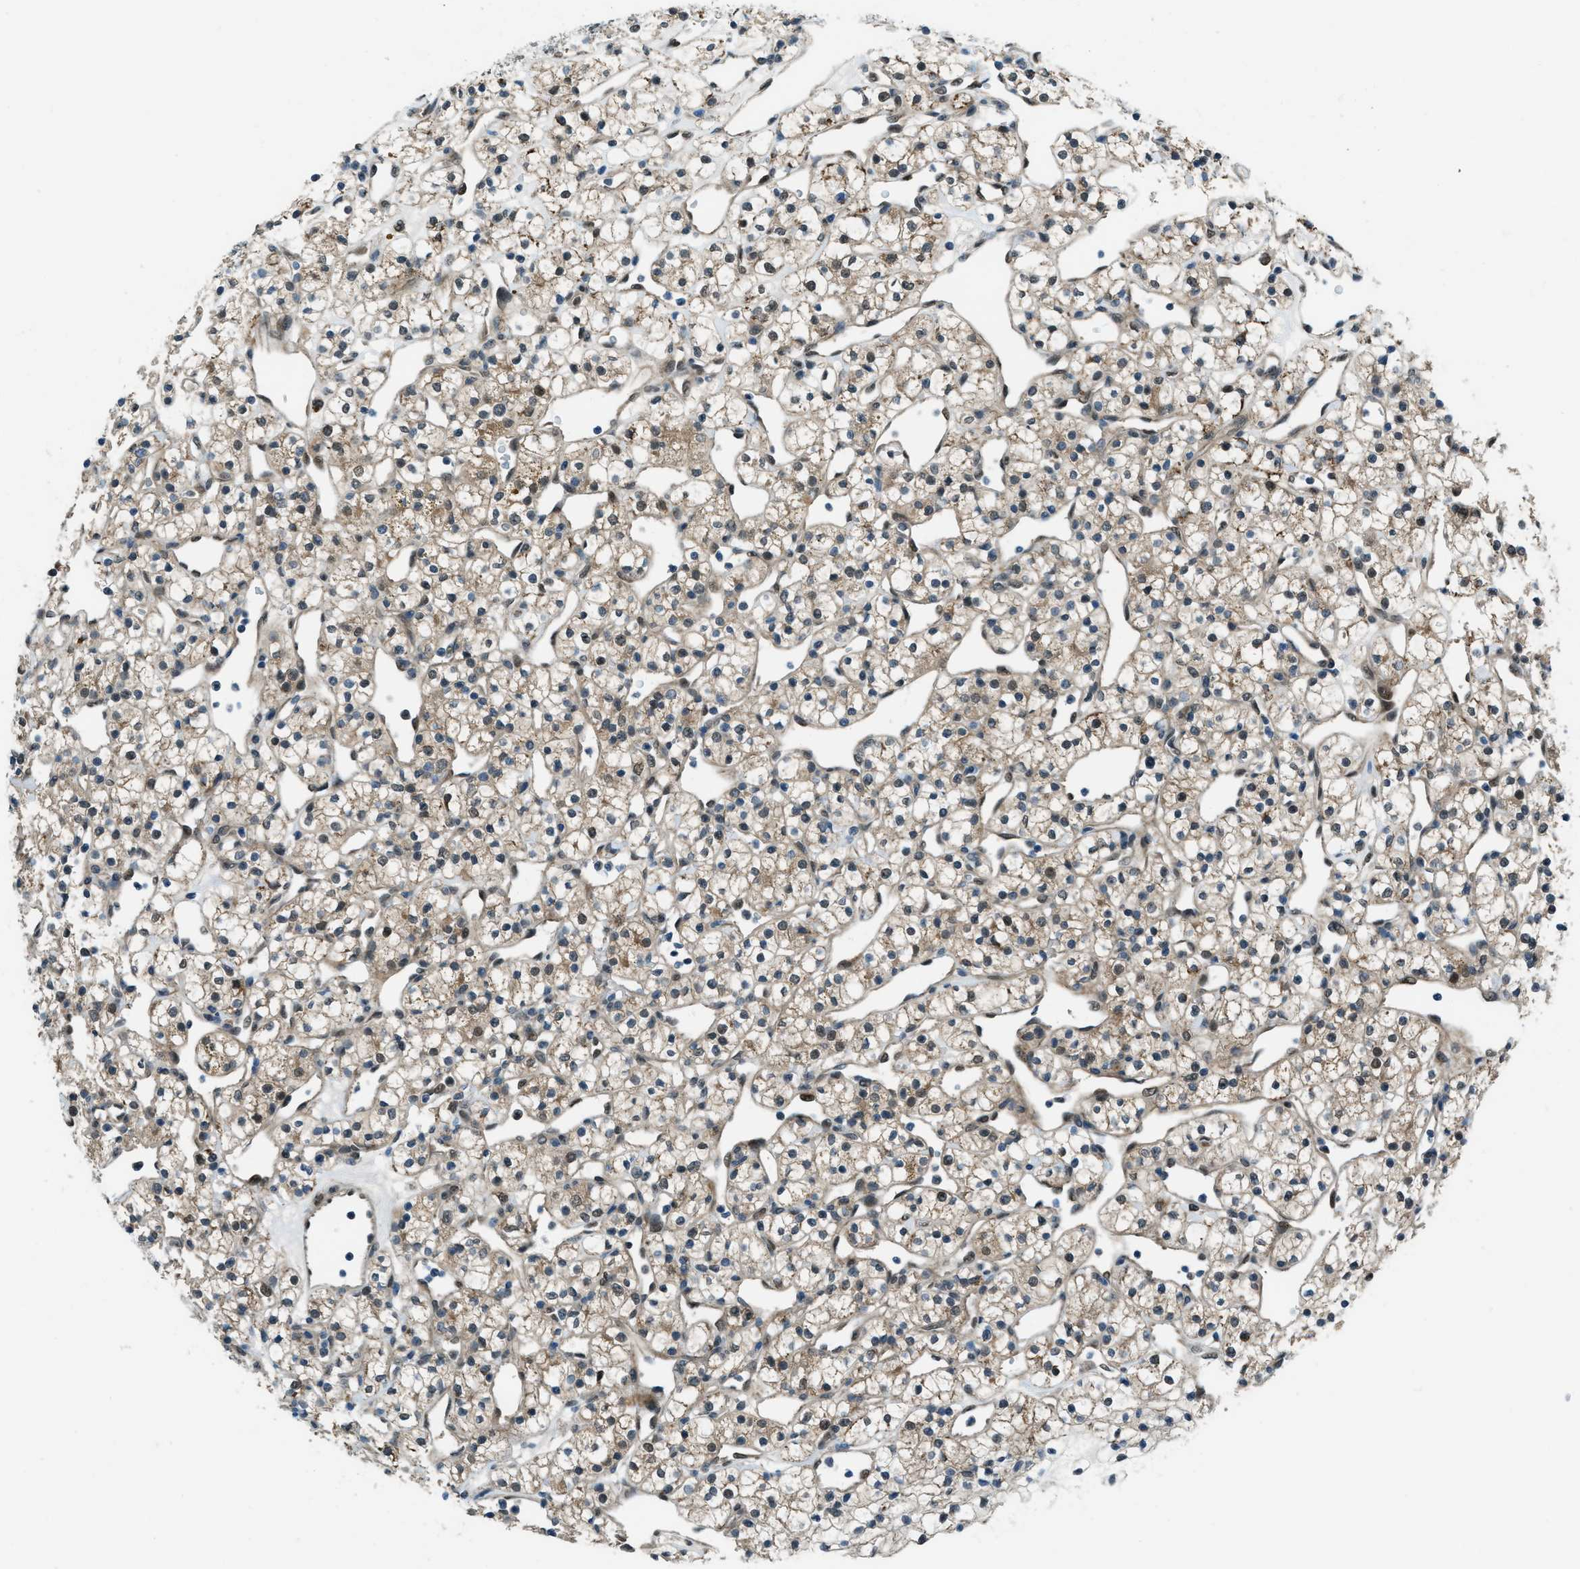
{"staining": {"intensity": "weak", "quantity": "25%-75%", "location": "cytoplasmic/membranous,nuclear"}, "tissue": "renal cancer", "cell_type": "Tumor cells", "image_type": "cancer", "snomed": [{"axis": "morphology", "description": "Adenocarcinoma, NOS"}, {"axis": "topography", "description": "Kidney"}], "caption": "This photomicrograph displays renal cancer (adenocarcinoma) stained with immunohistochemistry to label a protein in brown. The cytoplasmic/membranous and nuclear of tumor cells show weak positivity for the protein. Nuclei are counter-stained blue.", "gene": "NPEPL1", "patient": {"sex": "female", "age": 60}}